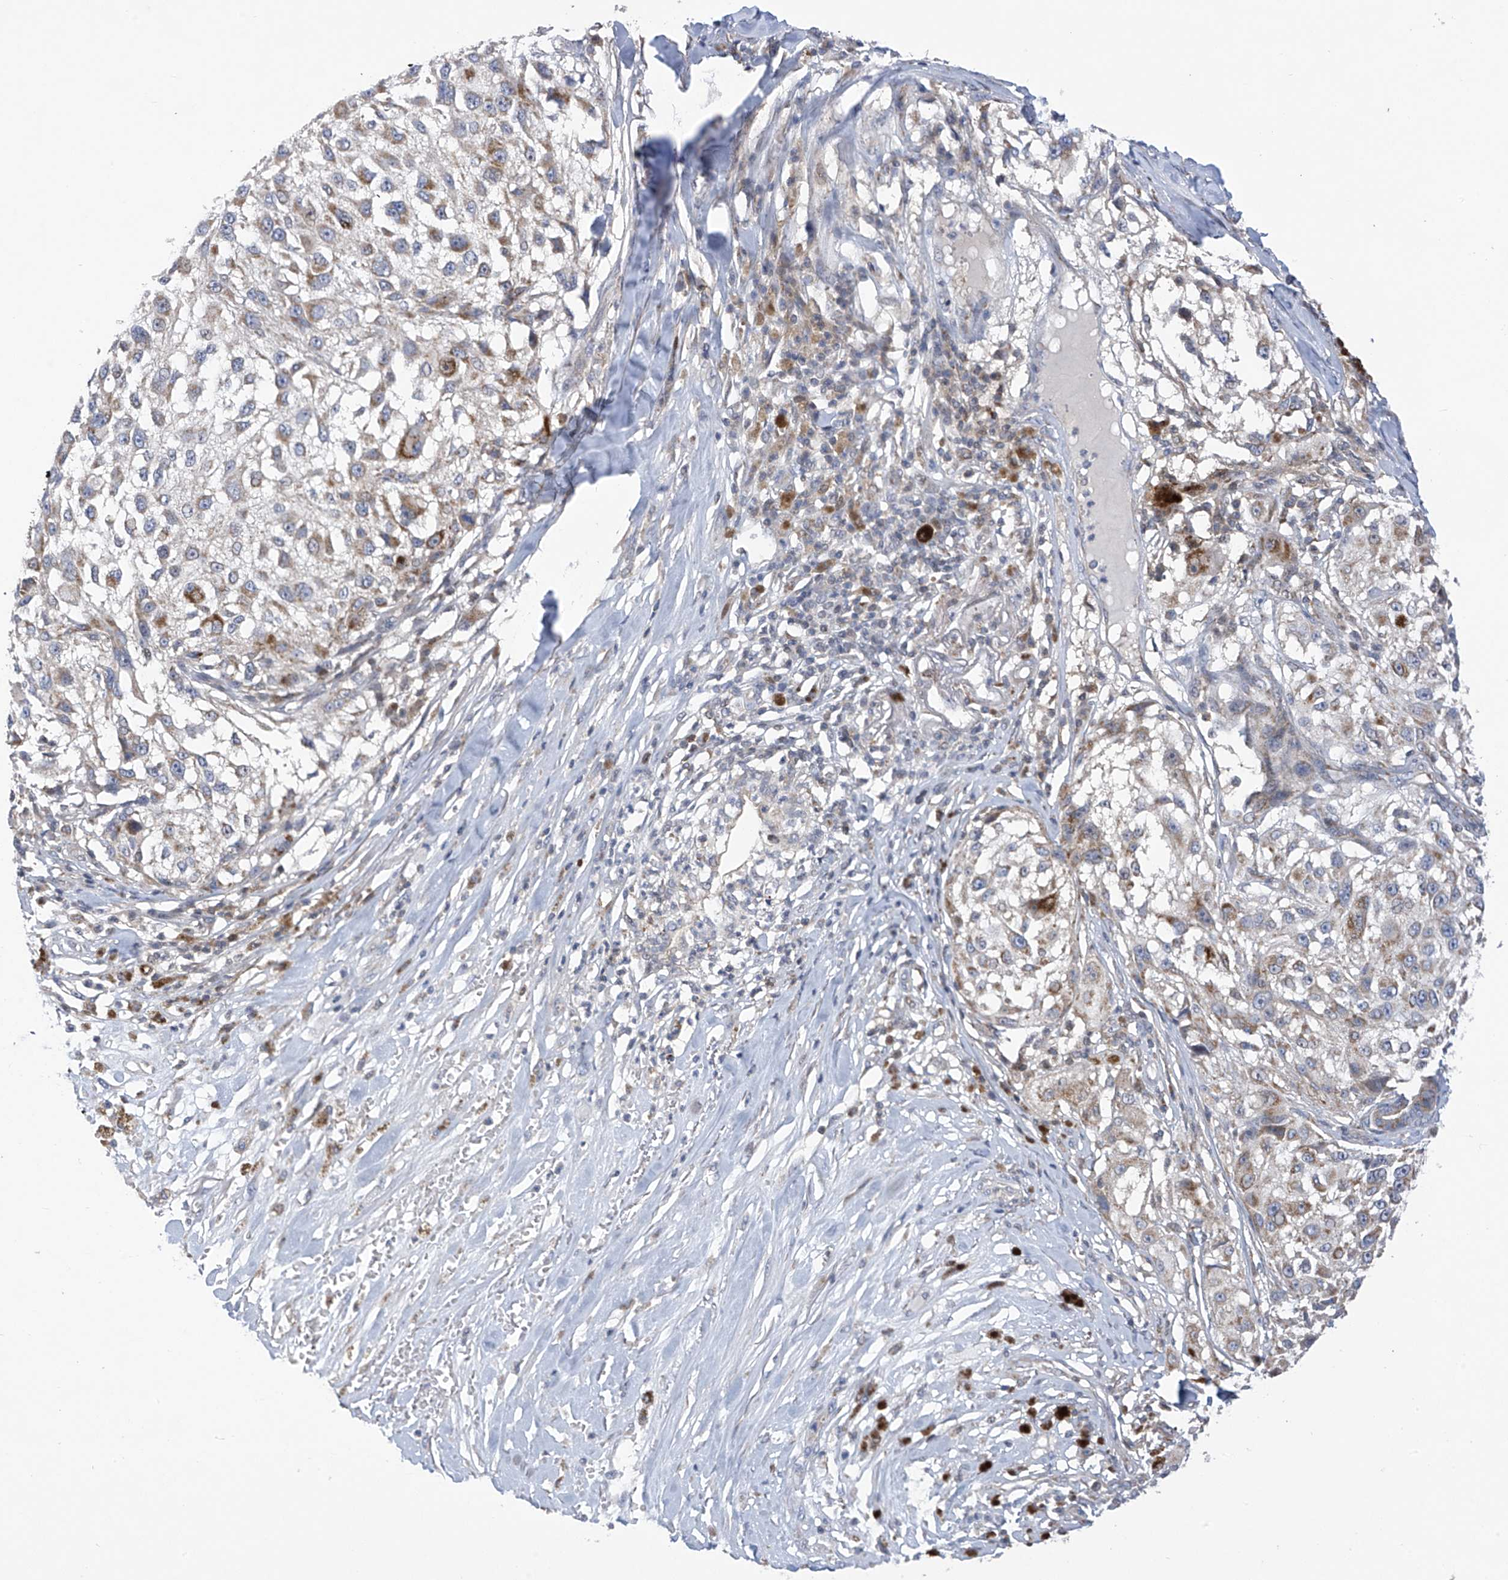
{"staining": {"intensity": "weak", "quantity": "25%-75%", "location": "cytoplasmic/membranous"}, "tissue": "melanoma", "cell_type": "Tumor cells", "image_type": "cancer", "snomed": [{"axis": "morphology", "description": "Necrosis, NOS"}, {"axis": "morphology", "description": "Malignant melanoma, NOS"}, {"axis": "topography", "description": "Skin"}], "caption": "This micrograph displays immunohistochemistry (IHC) staining of human melanoma, with low weak cytoplasmic/membranous staining in approximately 25%-75% of tumor cells.", "gene": "SLCO4A1", "patient": {"sex": "female", "age": 87}}